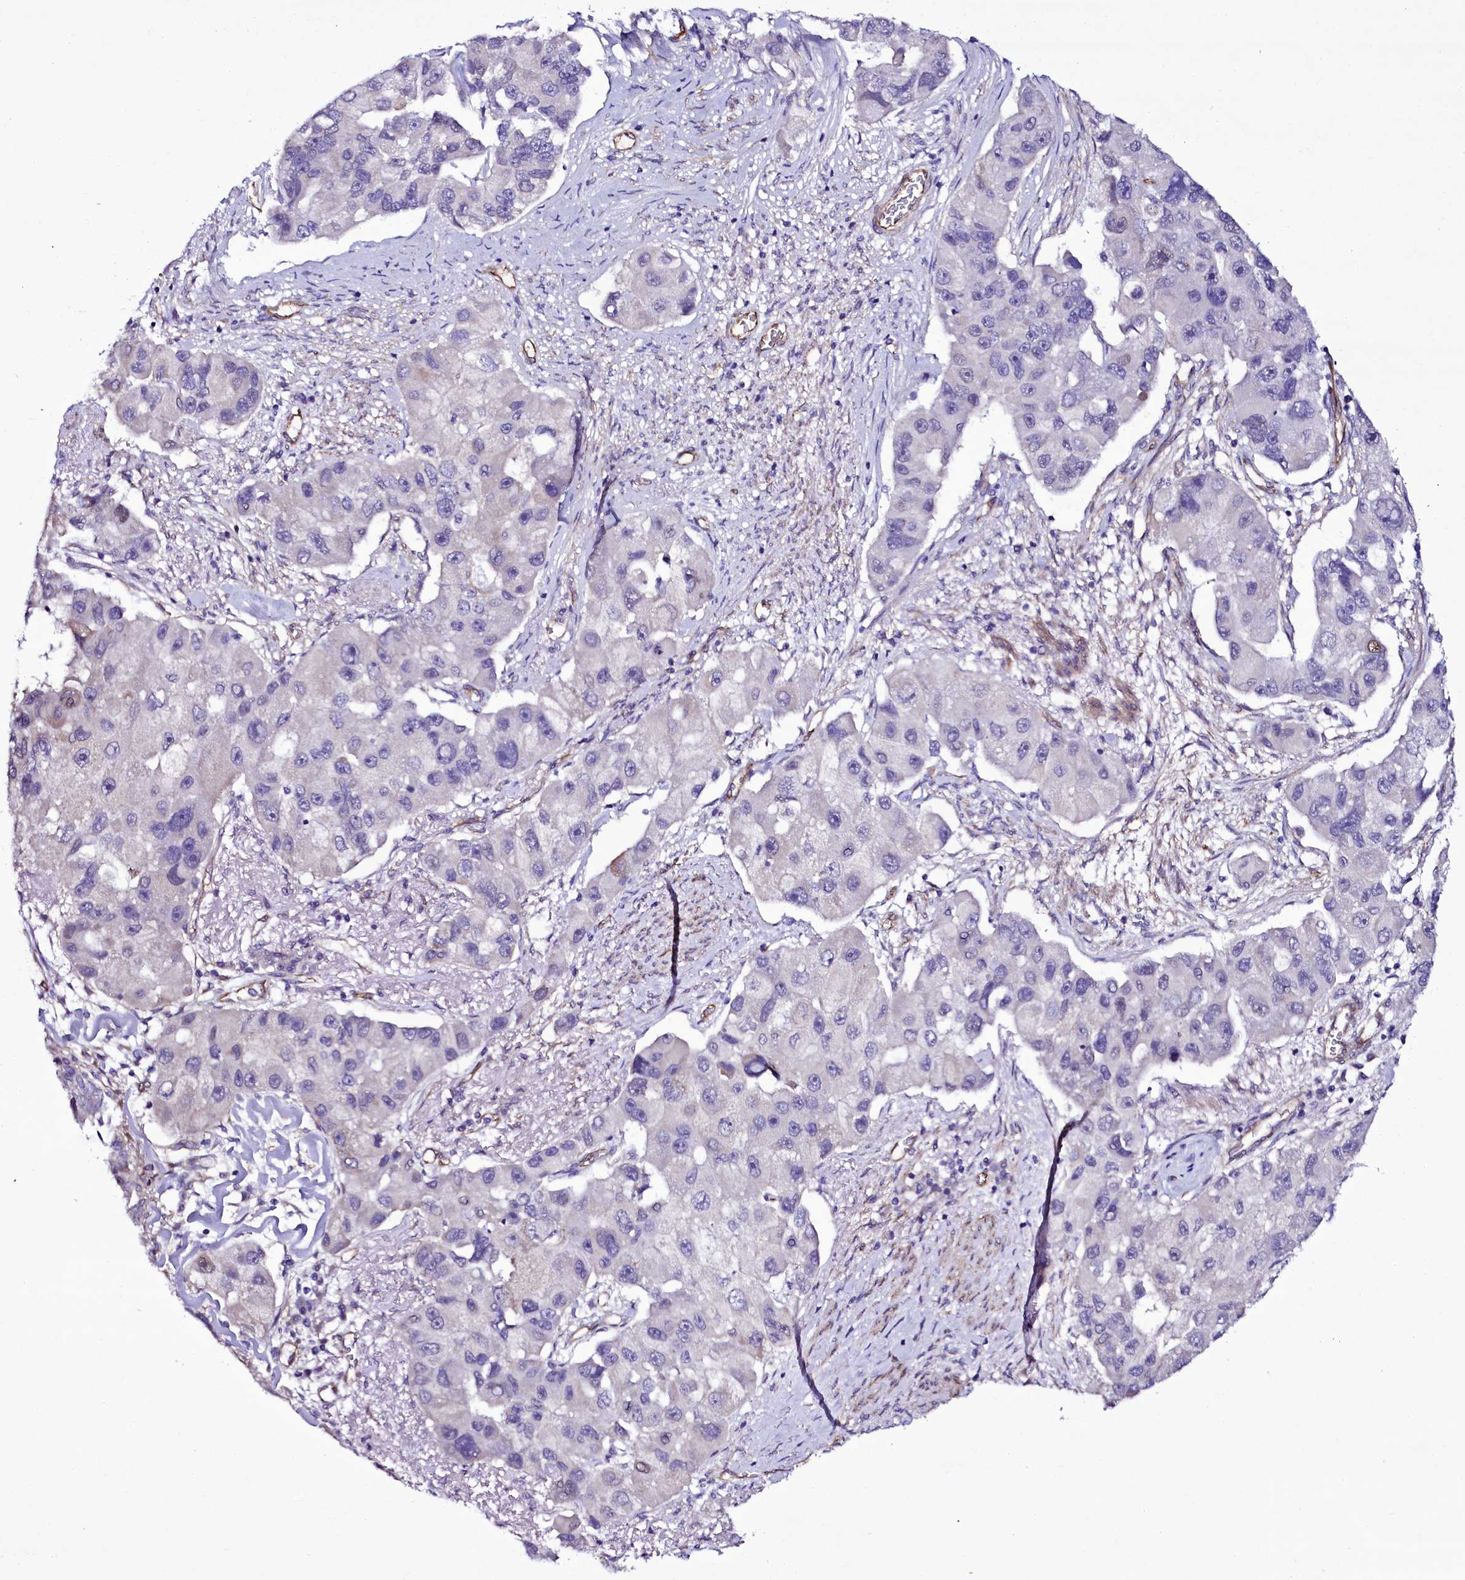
{"staining": {"intensity": "negative", "quantity": "none", "location": "none"}, "tissue": "lung cancer", "cell_type": "Tumor cells", "image_type": "cancer", "snomed": [{"axis": "morphology", "description": "Adenocarcinoma, NOS"}, {"axis": "topography", "description": "Lung"}], "caption": "The immunohistochemistry histopathology image has no significant positivity in tumor cells of lung adenocarcinoma tissue.", "gene": "MEX3C", "patient": {"sex": "female", "age": 54}}